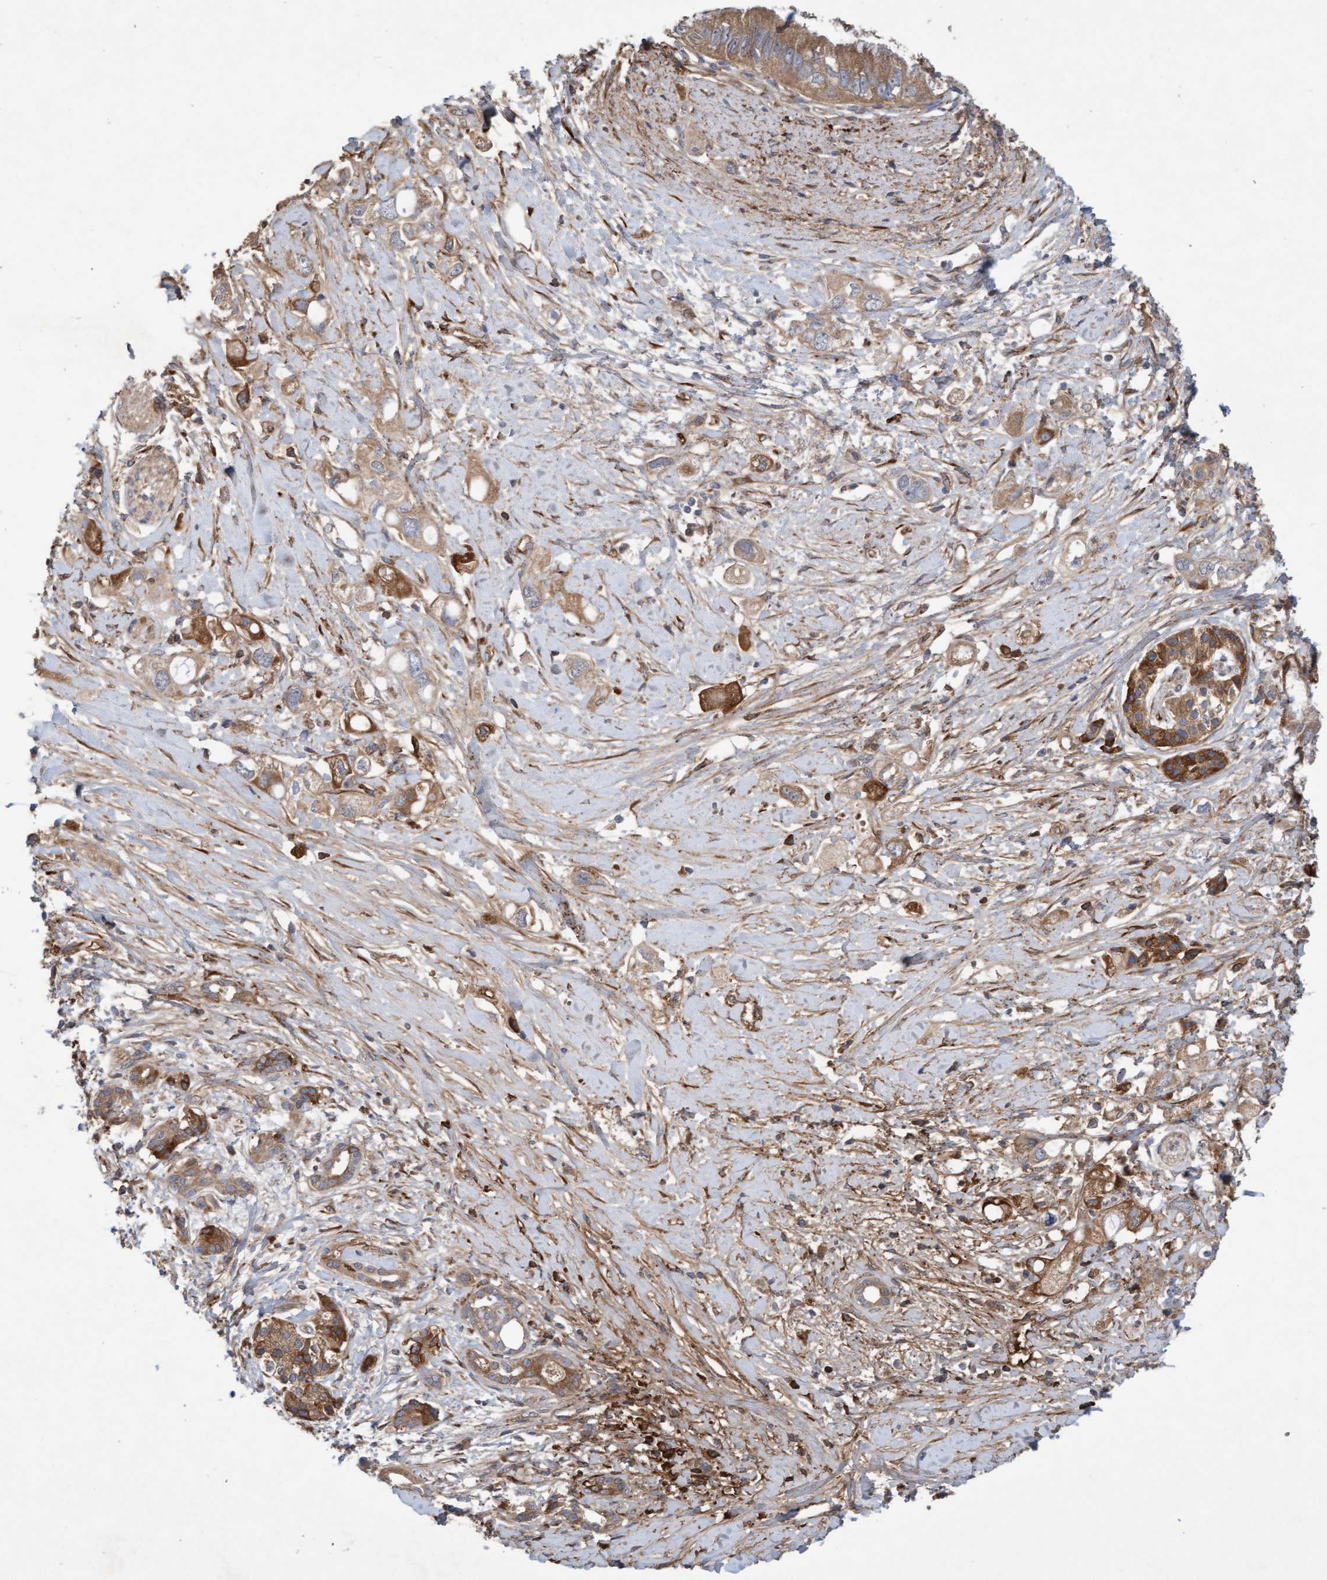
{"staining": {"intensity": "moderate", "quantity": ">75%", "location": "cytoplasmic/membranous"}, "tissue": "pancreatic cancer", "cell_type": "Tumor cells", "image_type": "cancer", "snomed": [{"axis": "morphology", "description": "Adenocarcinoma, NOS"}, {"axis": "topography", "description": "Pancreas"}], "caption": "Immunohistochemistry (IHC) of human pancreatic cancer shows medium levels of moderate cytoplasmic/membranous expression in approximately >75% of tumor cells.", "gene": "DDHD2", "patient": {"sex": "female", "age": 56}}